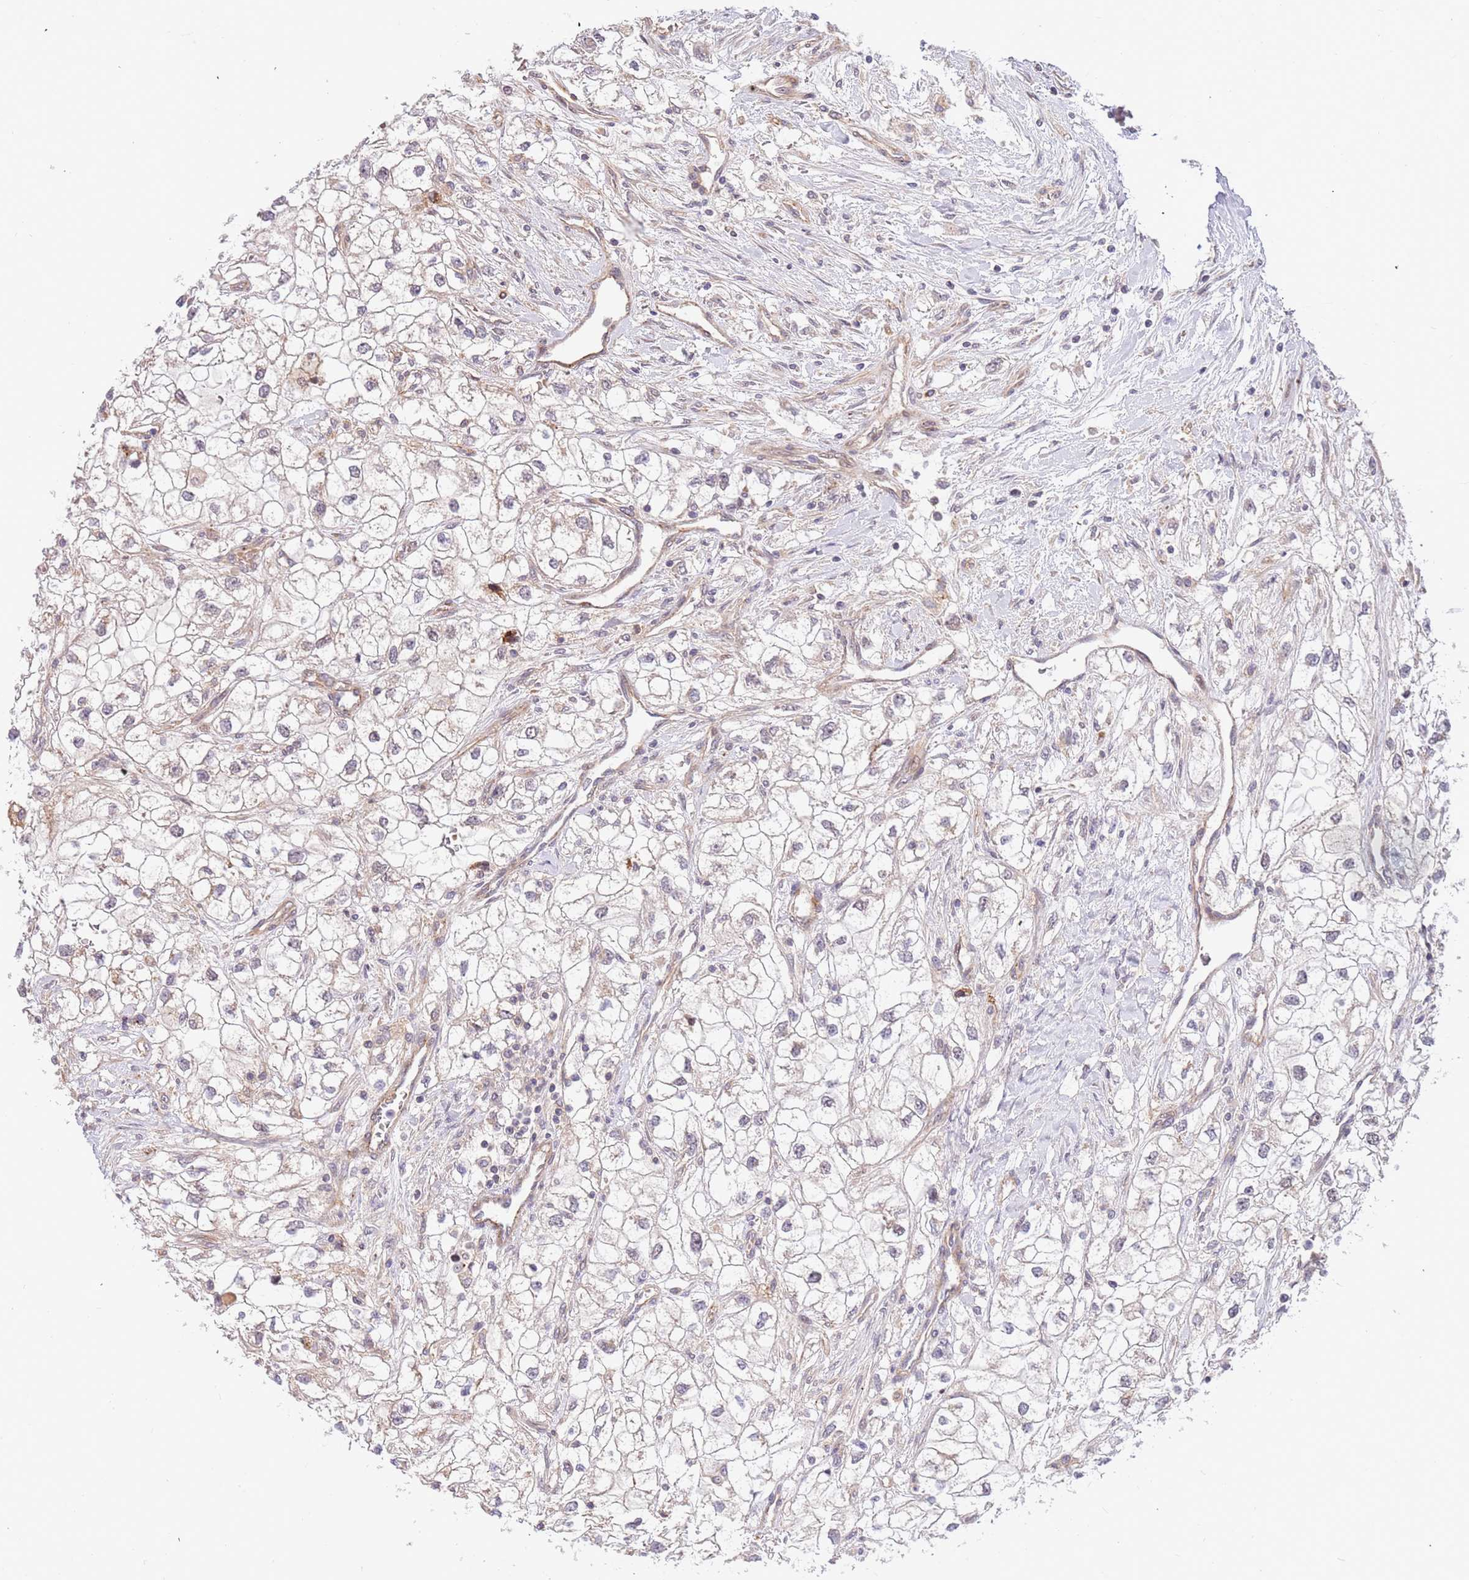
{"staining": {"intensity": "negative", "quantity": "none", "location": "none"}, "tissue": "renal cancer", "cell_type": "Tumor cells", "image_type": "cancer", "snomed": [{"axis": "morphology", "description": "Adenocarcinoma, NOS"}, {"axis": "topography", "description": "Kidney"}], "caption": "Tumor cells are negative for protein expression in human renal cancer (adenocarcinoma).", "gene": "HAUS3", "patient": {"sex": "male", "age": 59}}